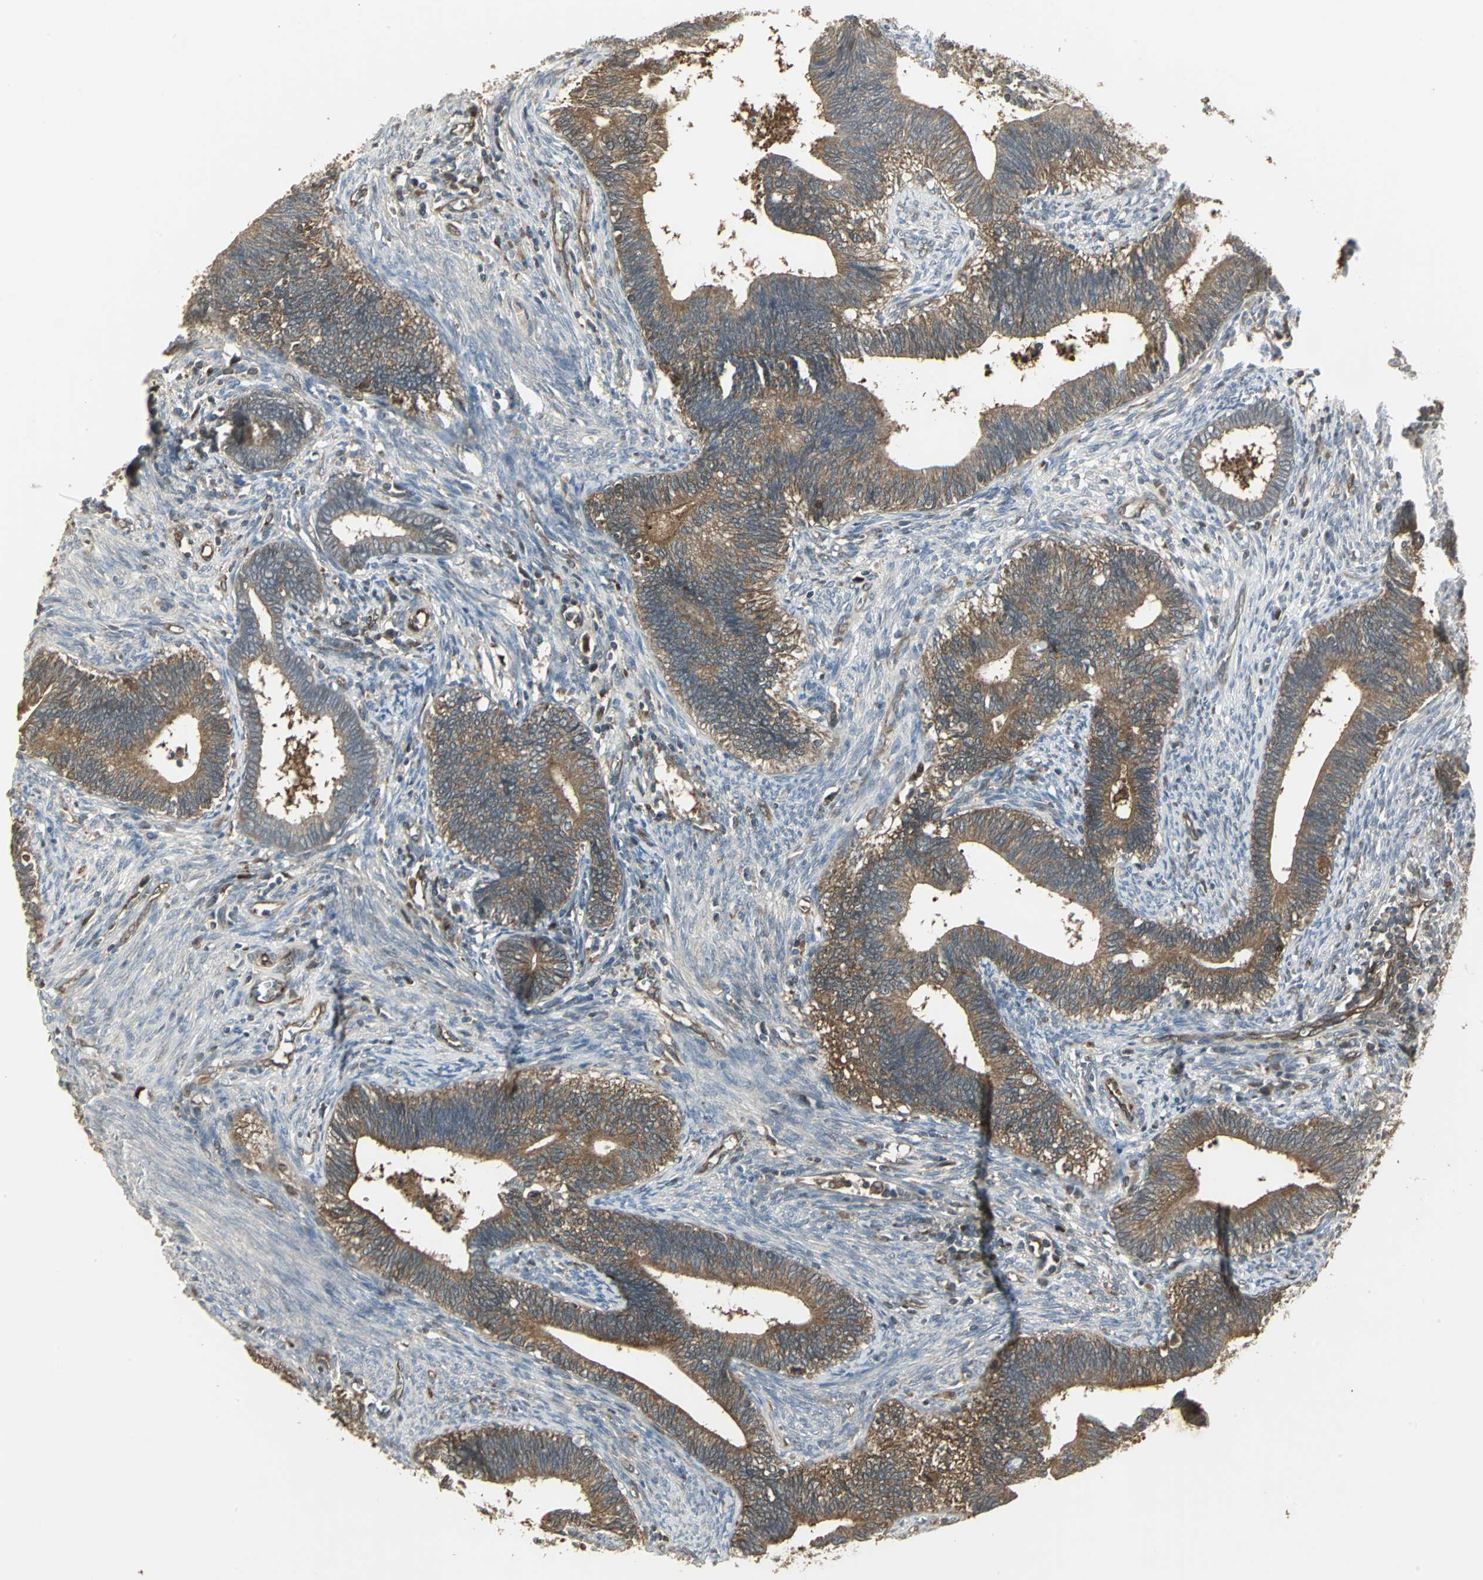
{"staining": {"intensity": "moderate", "quantity": ">75%", "location": "cytoplasmic/membranous"}, "tissue": "cervical cancer", "cell_type": "Tumor cells", "image_type": "cancer", "snomed": [{"axis": "morphology", "description": "Adenocarcinoma, NOS"}, {"axis": "topography", "description": "Cervix"}], "caption": "Adenocarcinoma (cervical) was stained to show a protein in brown. There is medium levels of moderate cytoplasmic/membranous expression in approximately >75% of tumor cells.", "gene": "PRXL2B", "patient": {"sex": "female", "age": 44}}